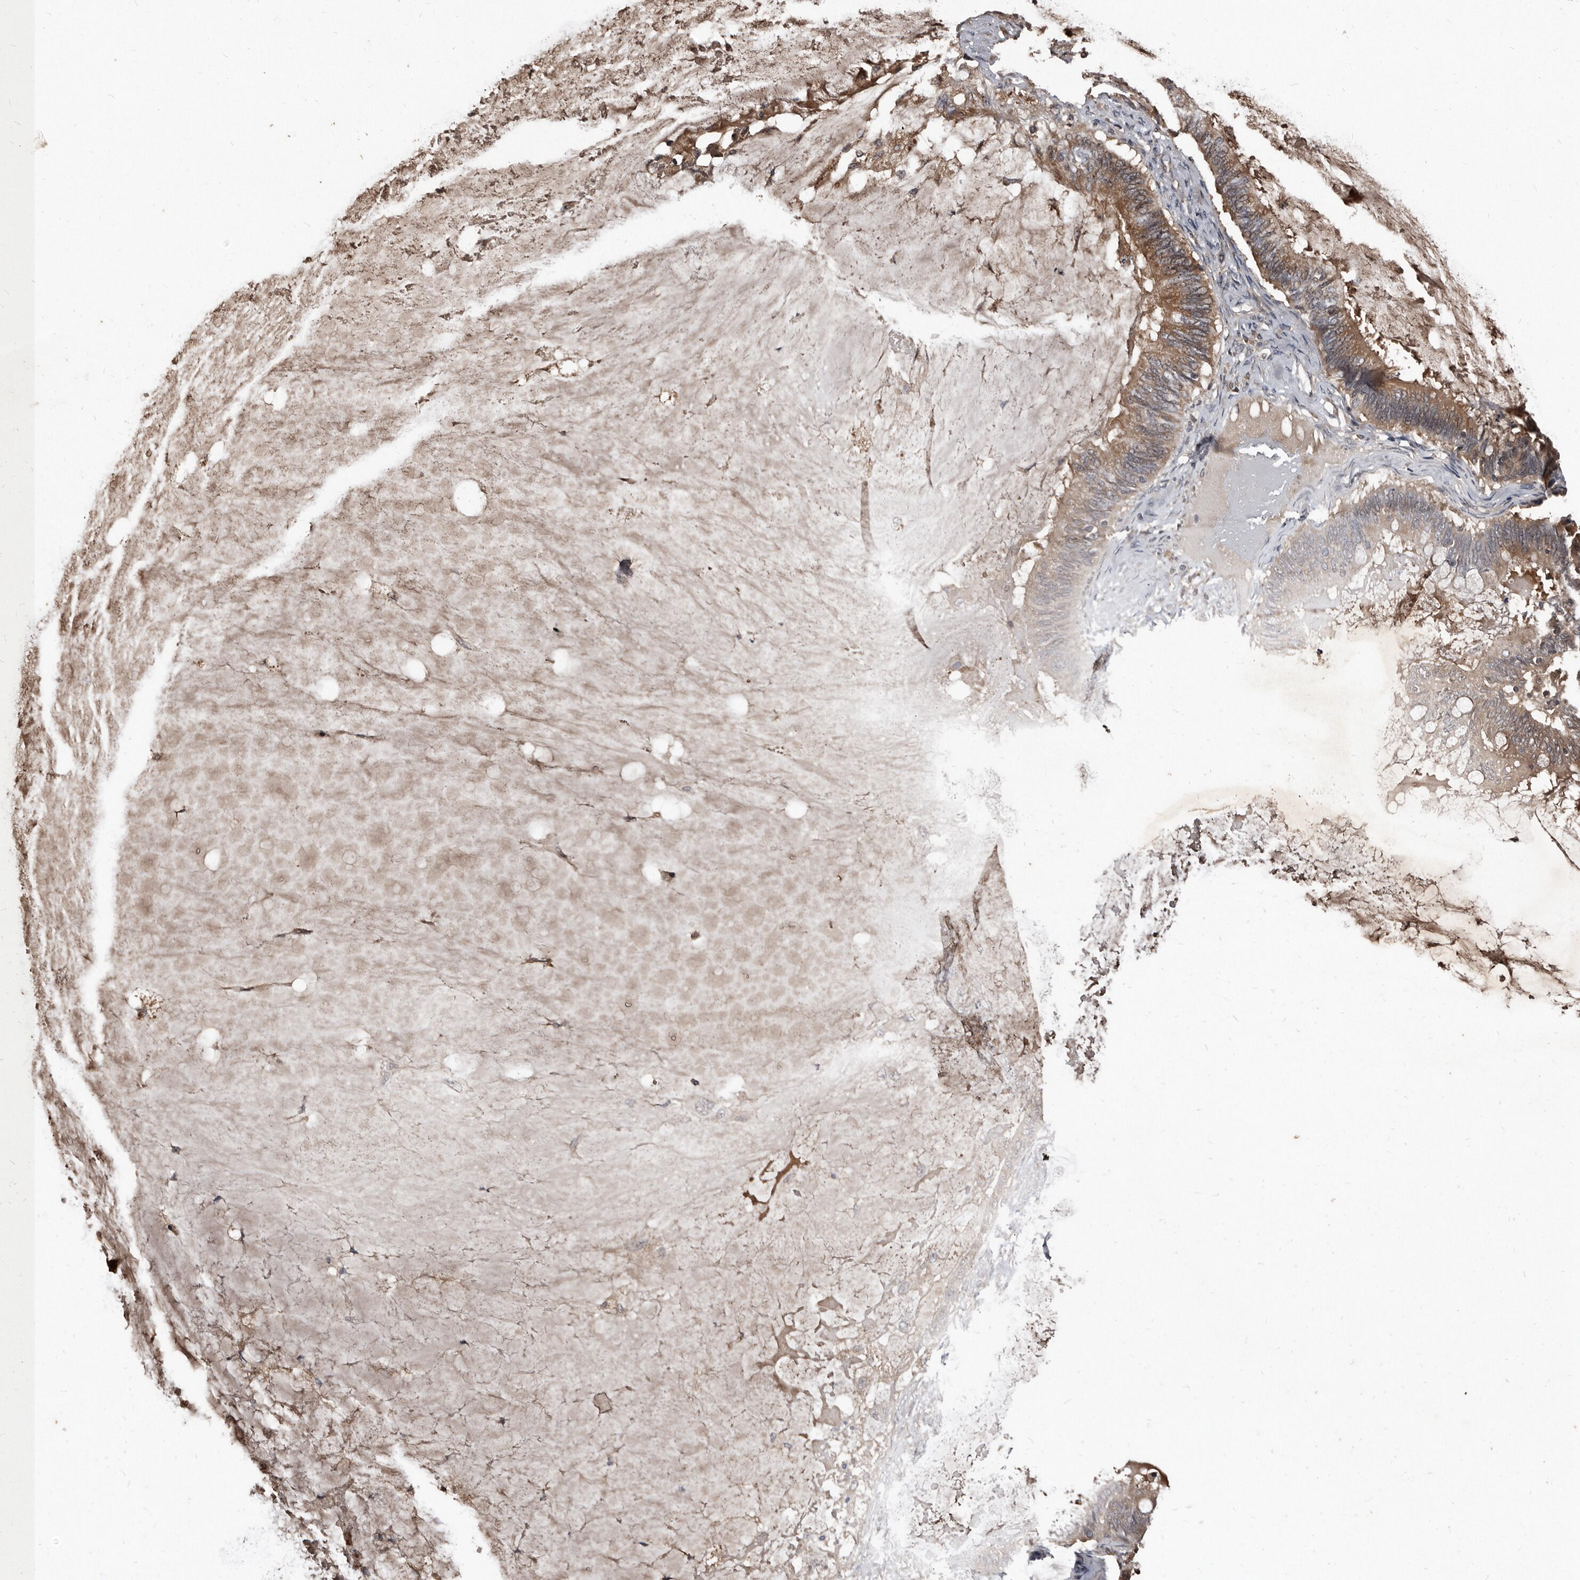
{"staining": {"intensity": "moderate", "quantity": ">75%", "location": "cytoplasmic/membranous"}, "tissue": "ovarian cancer", "cell_type": "Tumor cells", "image_type": "cancer", "snomed": [{"axis": "morphology", "description": "Cystadenocarcinoma, mucinous, NOS"}, {"axis": "topography", "description": "Ovary"}], "caption": "Brown immunohistochemical staining in human mucinous cystadenocarcinoma (ovarian) shows moderate cytoplasmic/membranous positivity in about >75% of tumor cells.", "gene": "PMVK", "patient": {"sex": "female", "age": 61}}